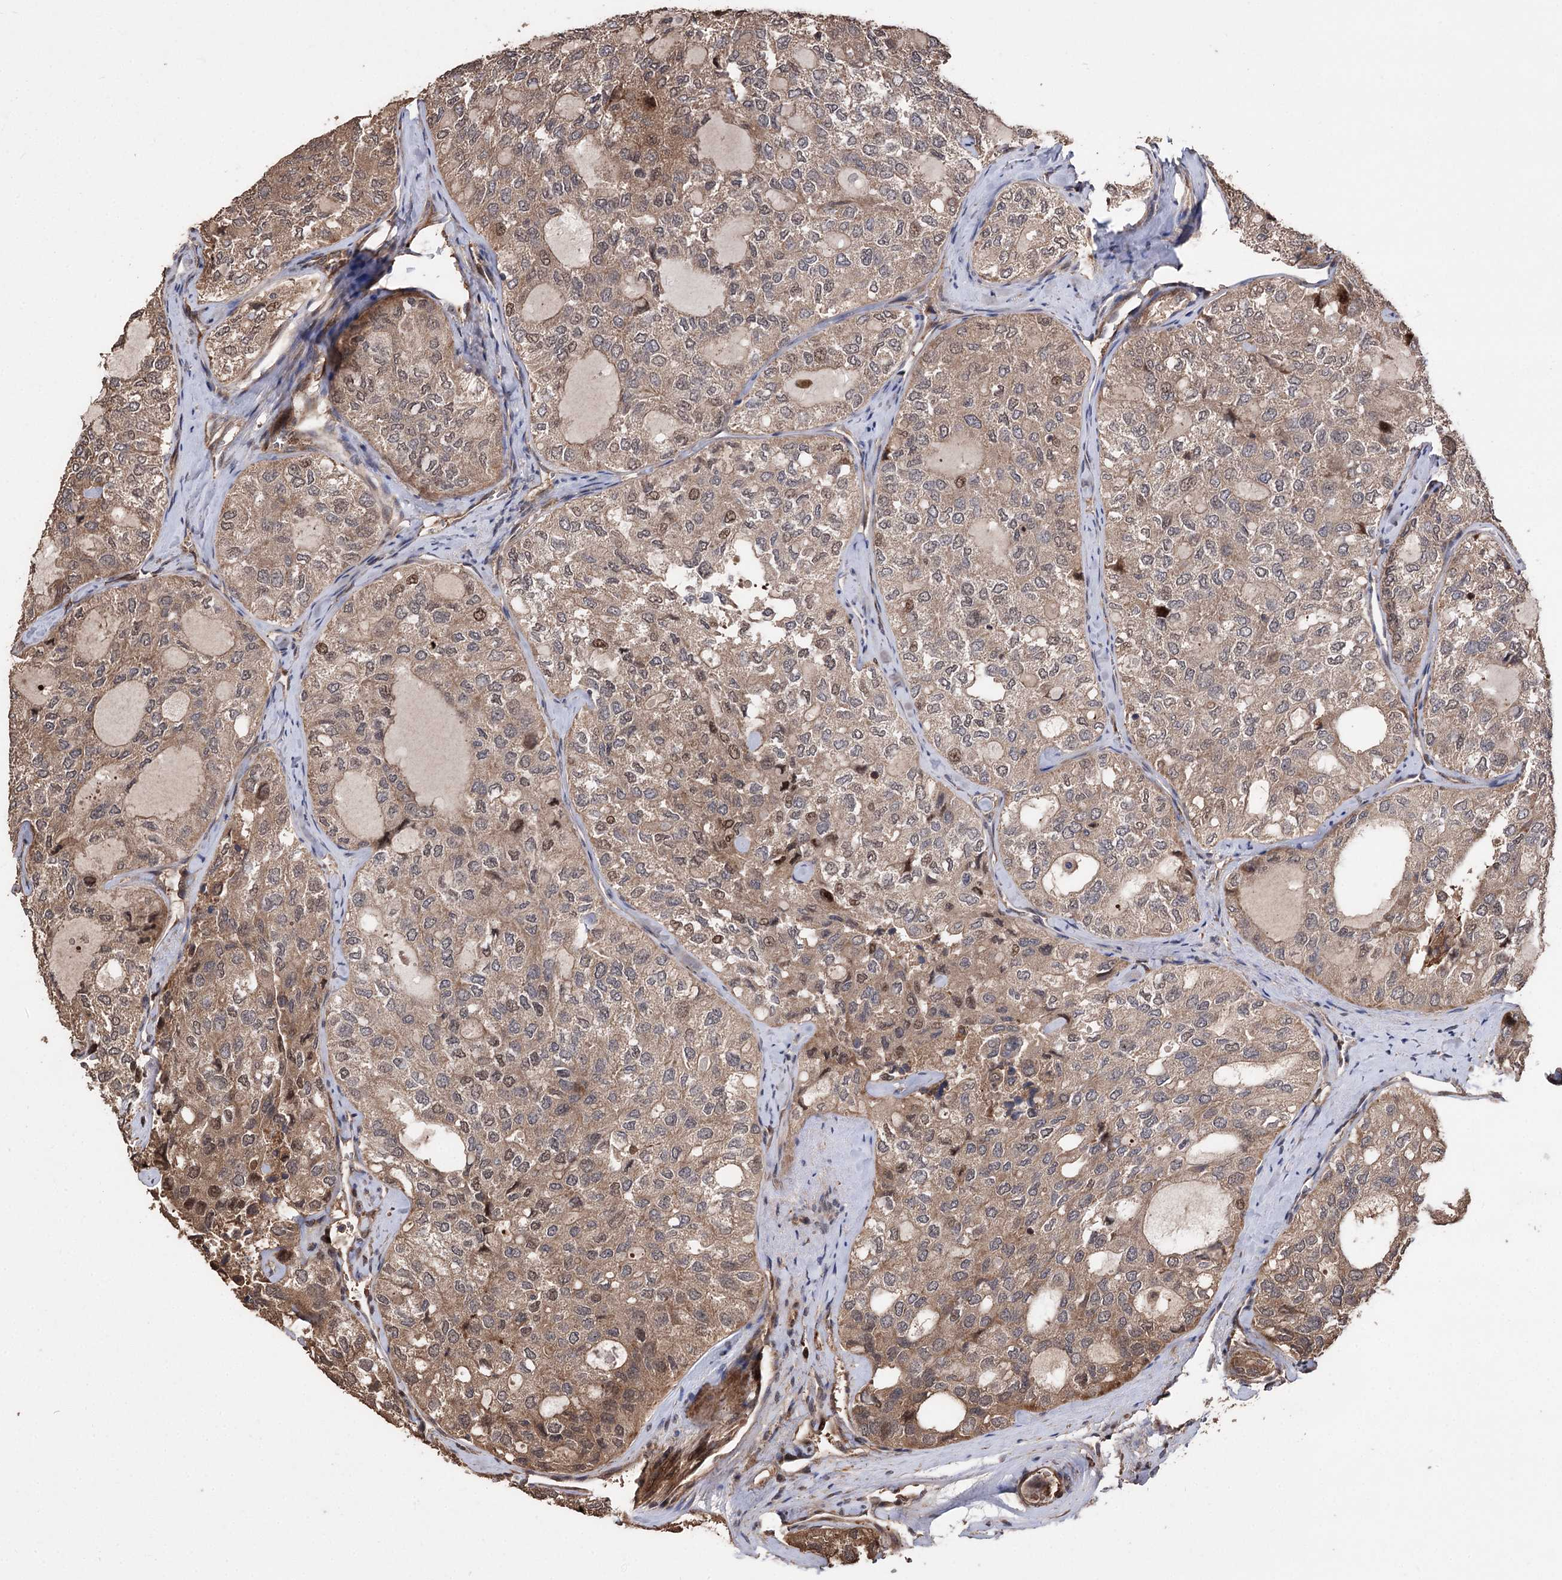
{"staining": {"intensity": "moderate", "quantity": "25%-75%", "location": "cytoplasmic/membranous,nuclear"}, "tissue": "thyroid cancer", "cell_type": "Tumor cells", "image_type": "cancer", "snomed": [{"axis": "morphology", "description": "Follicular adenoma carcinoma, NOS"}, {"axis": "topography", "description": "Thyroid gland"}], "caption": "IHC of thyroid cancer exhibits medium levels of moderate cytoplasmic/membranous and nuclear staining in about 25%-75% of tumor cells. The staining is performed using DAB (3,3'-diaminobenzidine) brown chromogen to label protein expression. The nuclei are counter-stained blue using hematoxylin.", "gene": "RASSF3", "patient": {"sex": "male", "age": 75}}